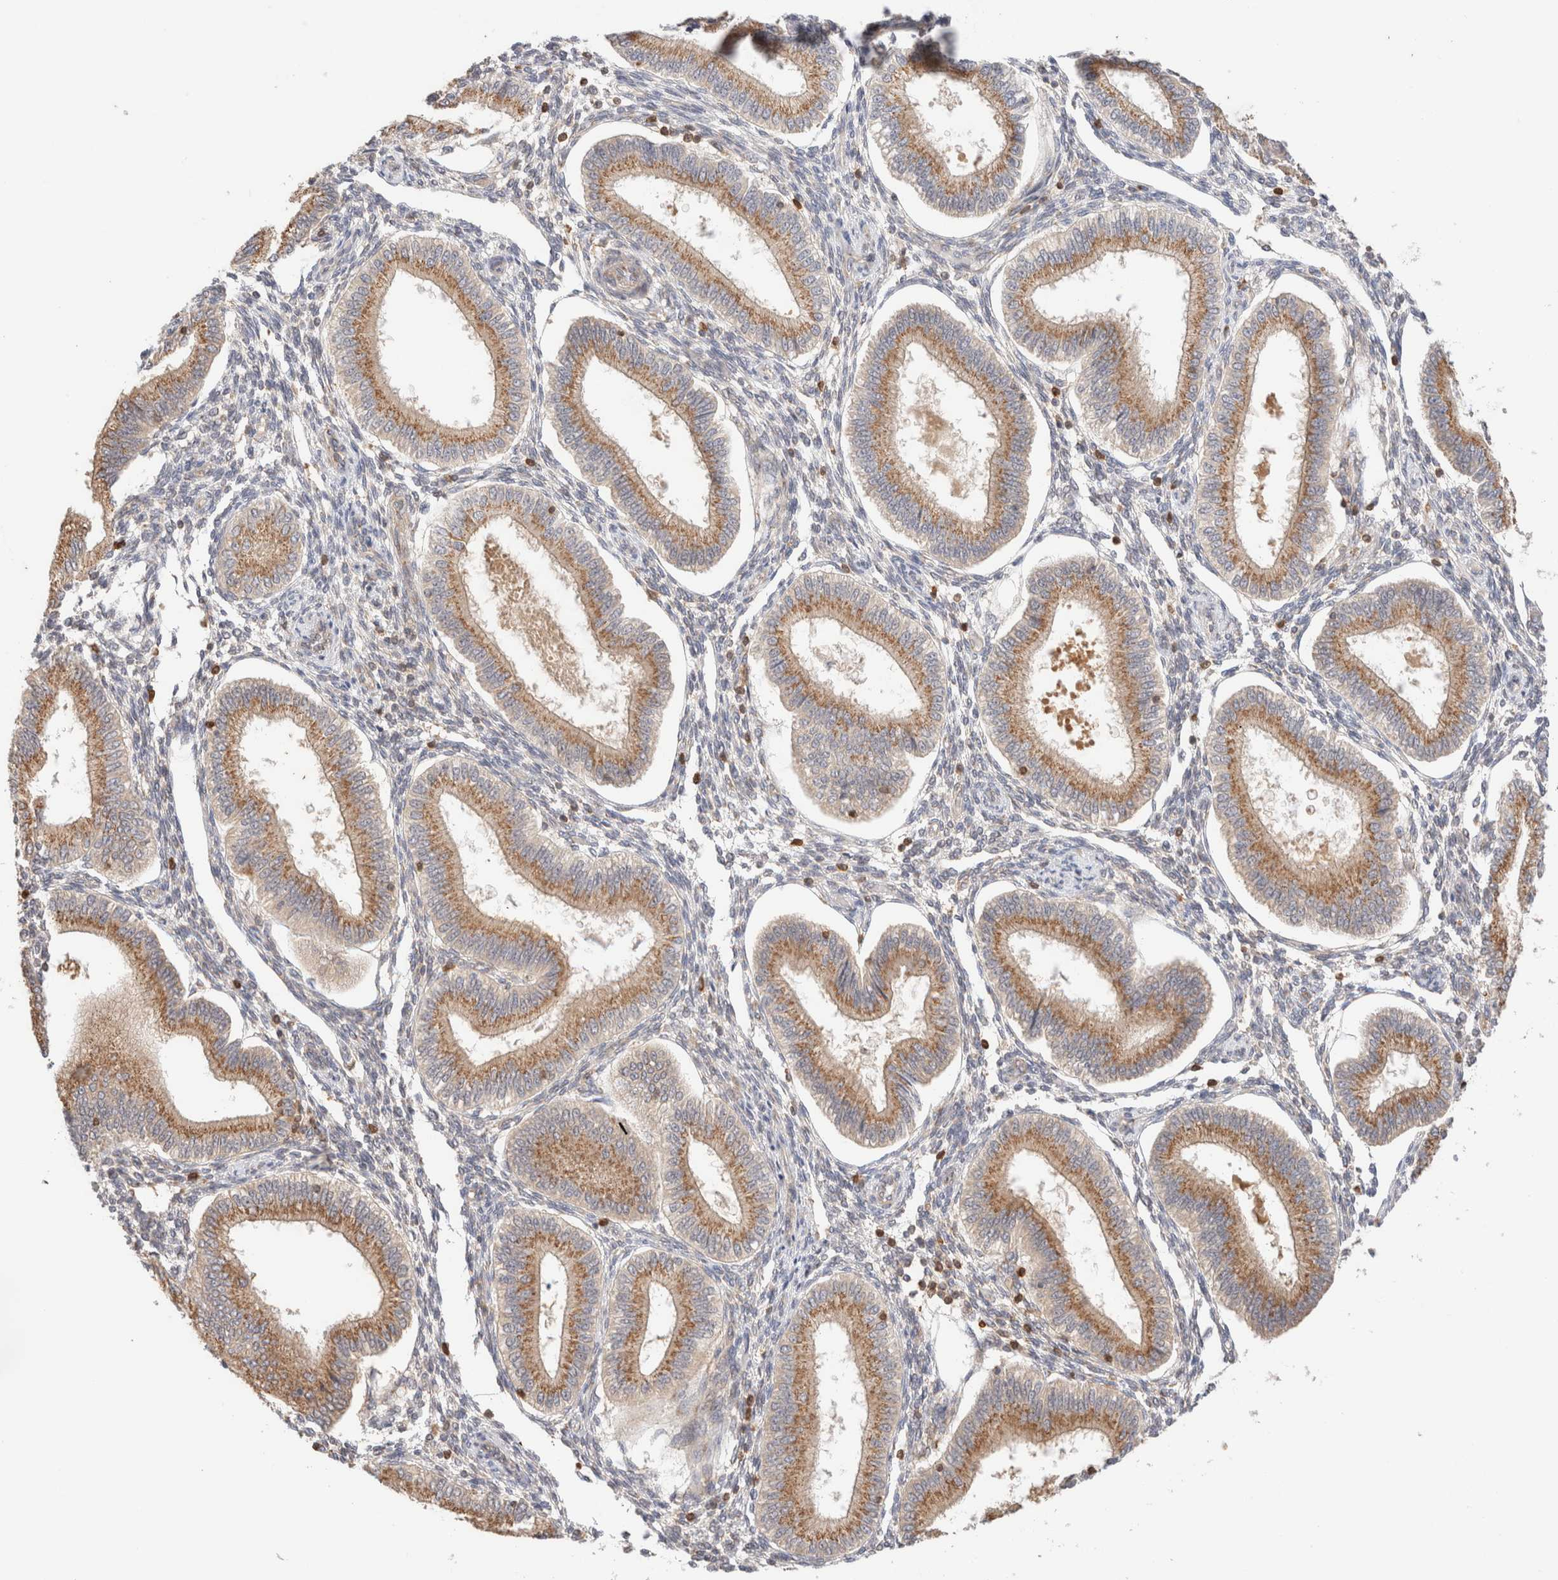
{"staining": {"intensity": "weak", "quantity": "<25%", "location": "cytoplasmic/membranous"}, "tissue": "endometrium", "cell_type": "Cells in endometrial stroma", "image_type": "normal", "snomed": [{"axis": "morphology", "description": "Normal tissue, NOS"}, {"axis": "topography", "description": "Endometrium"}], "caption": "A micrograph of endometrium stained for a protein displays no brown staining in cells in endometrial stroma. (DAB (3,3'-diaminobenzidine) IHC, high magnification).", "gene": "RABEP1", "patient": {"sex": "female", "age": 39}}